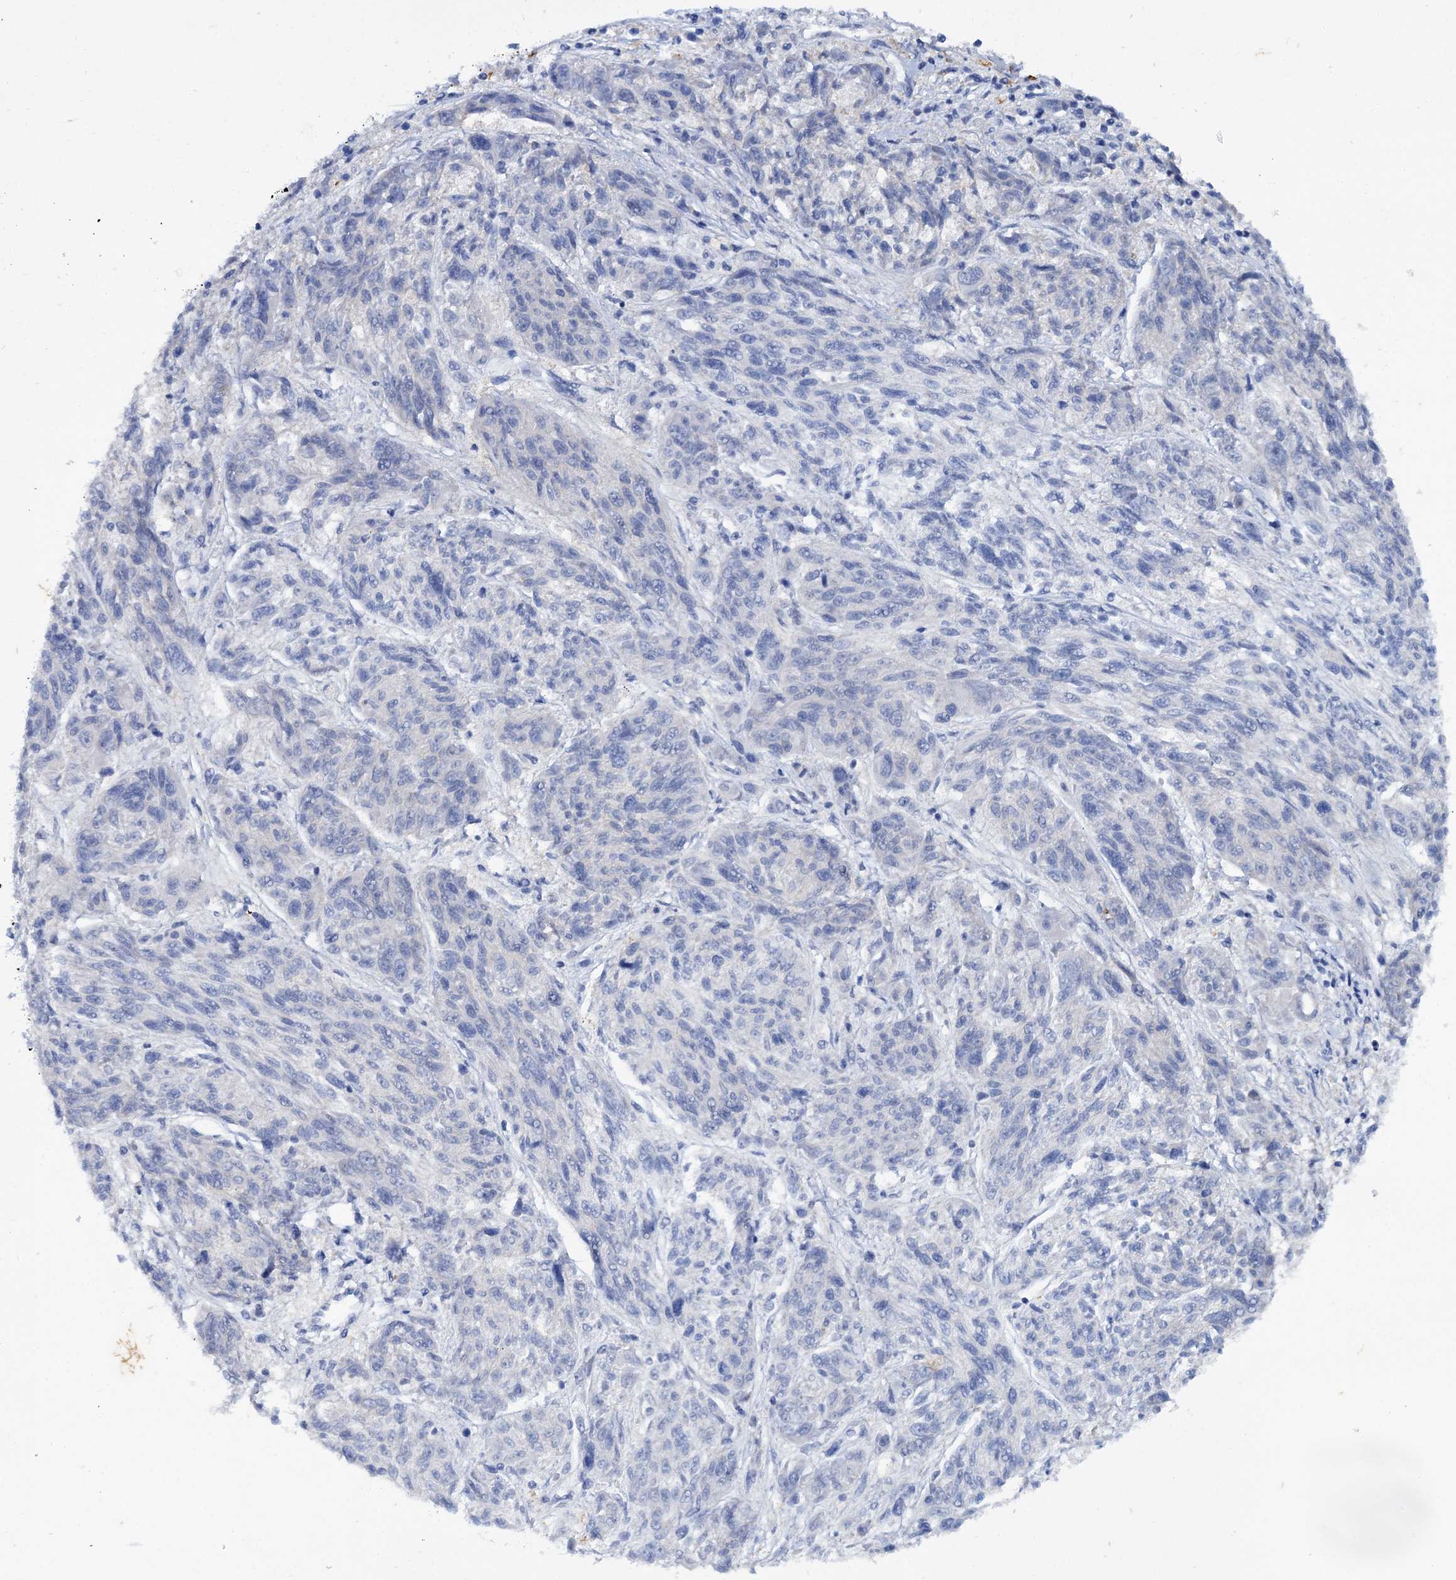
{"staining": {"intensity": "negative", "quantity": "none", "location": "none"}, "tissue": "melanoma", "cell_type": "Tumor cells", "image_type": "cancer", "snomed": [{"axis": "morphology", "description": "Malignant melanoma, NOS"}, {"axis": "topography", "description": "Skin"}], "caption": "Immunohistochemical staining of human malignant melanoma demonstrates no significant staining in tumor cells.", "gene": "MID1IP1", "patient": {"sex": "male", "age": 53}}